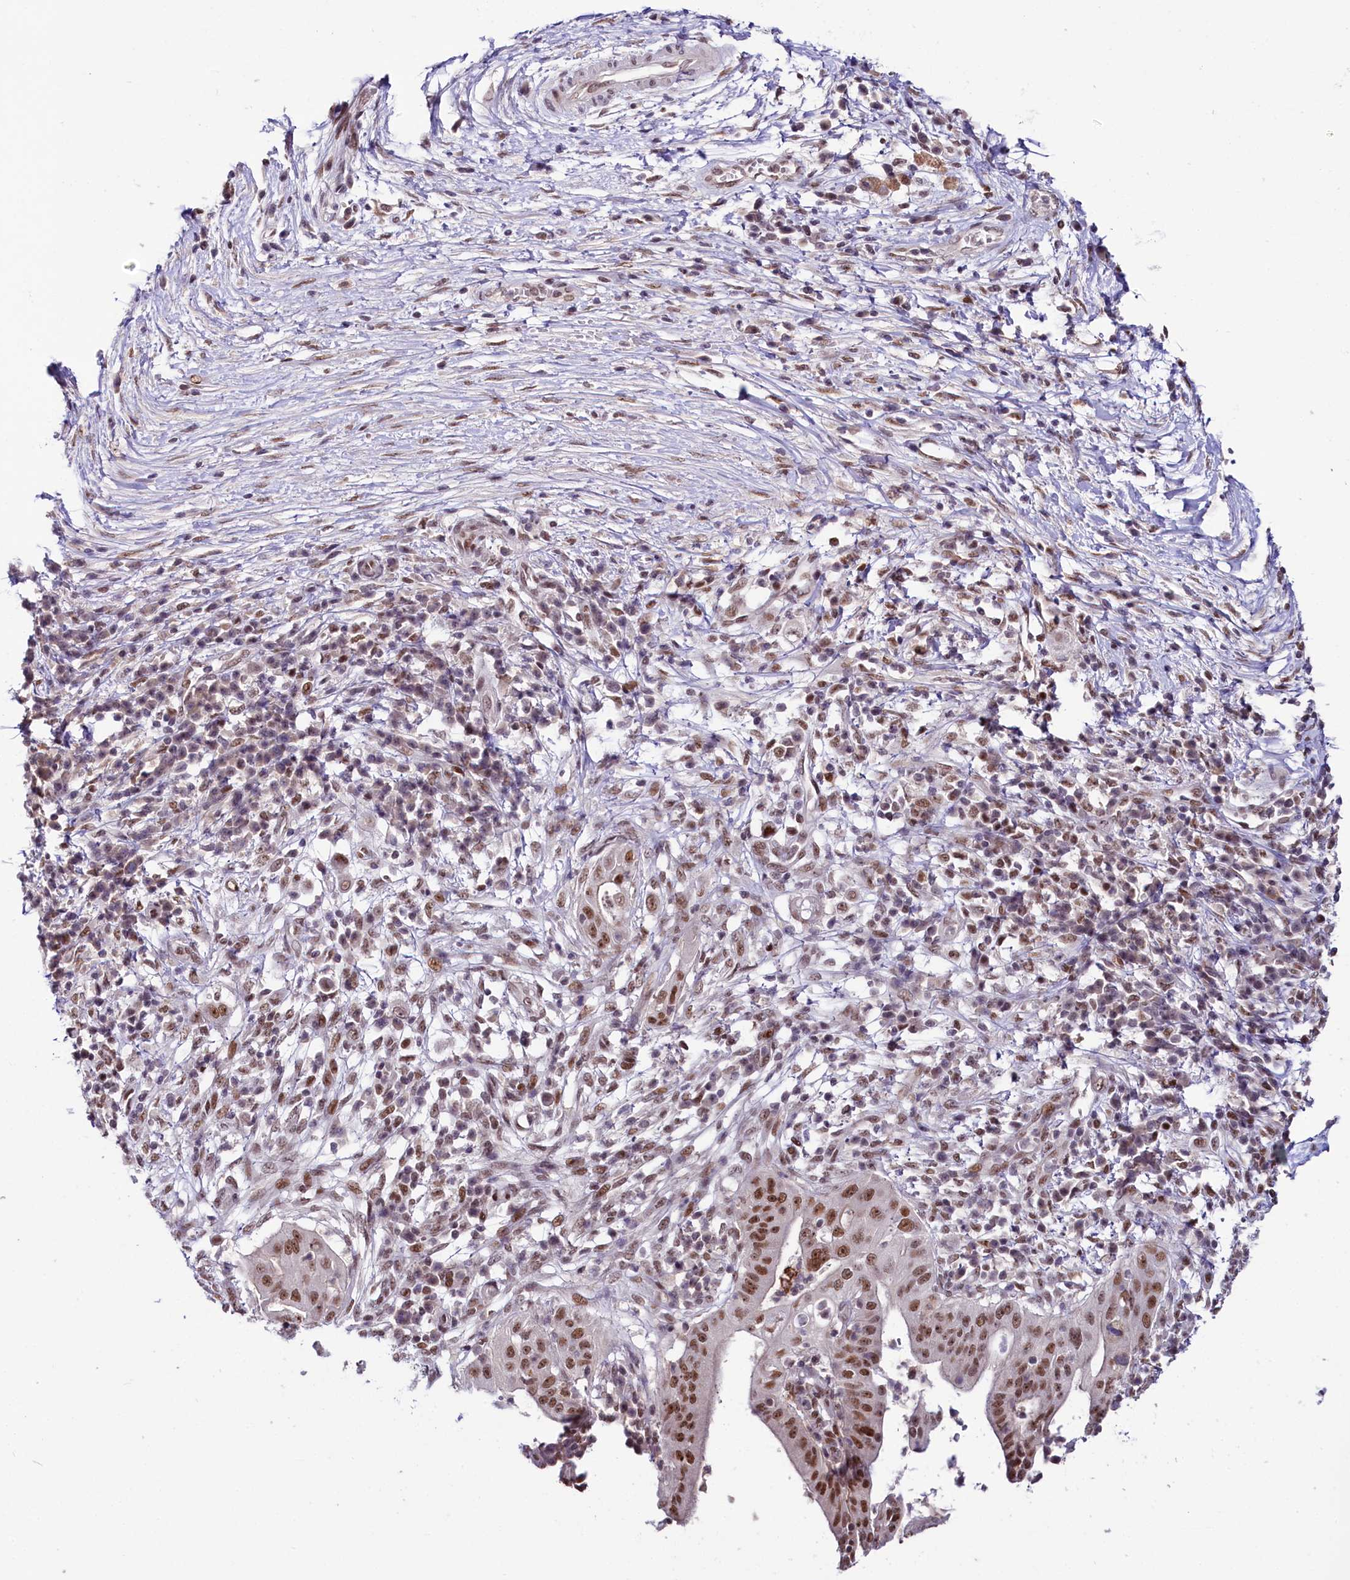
{"staining": {"intensity": "moderate", "quantity": ">75%", "location": "nuclear"}, "tissue": "pancreatic cancer", "cell_type": "Tumor cells", "image_type": "cancer", "snomed": [{"axis": "morphology", "description": "Adenocarcinoma, NOS"}, {"axis": "topography", "description": "Pancreas"}], "caption": "Pancreatic adenocarcinoma stained with a protein marker displays moderate staining in tumor cells.", "gene": "SCAF11", "patient": {"sex": "male", "age": 68}}